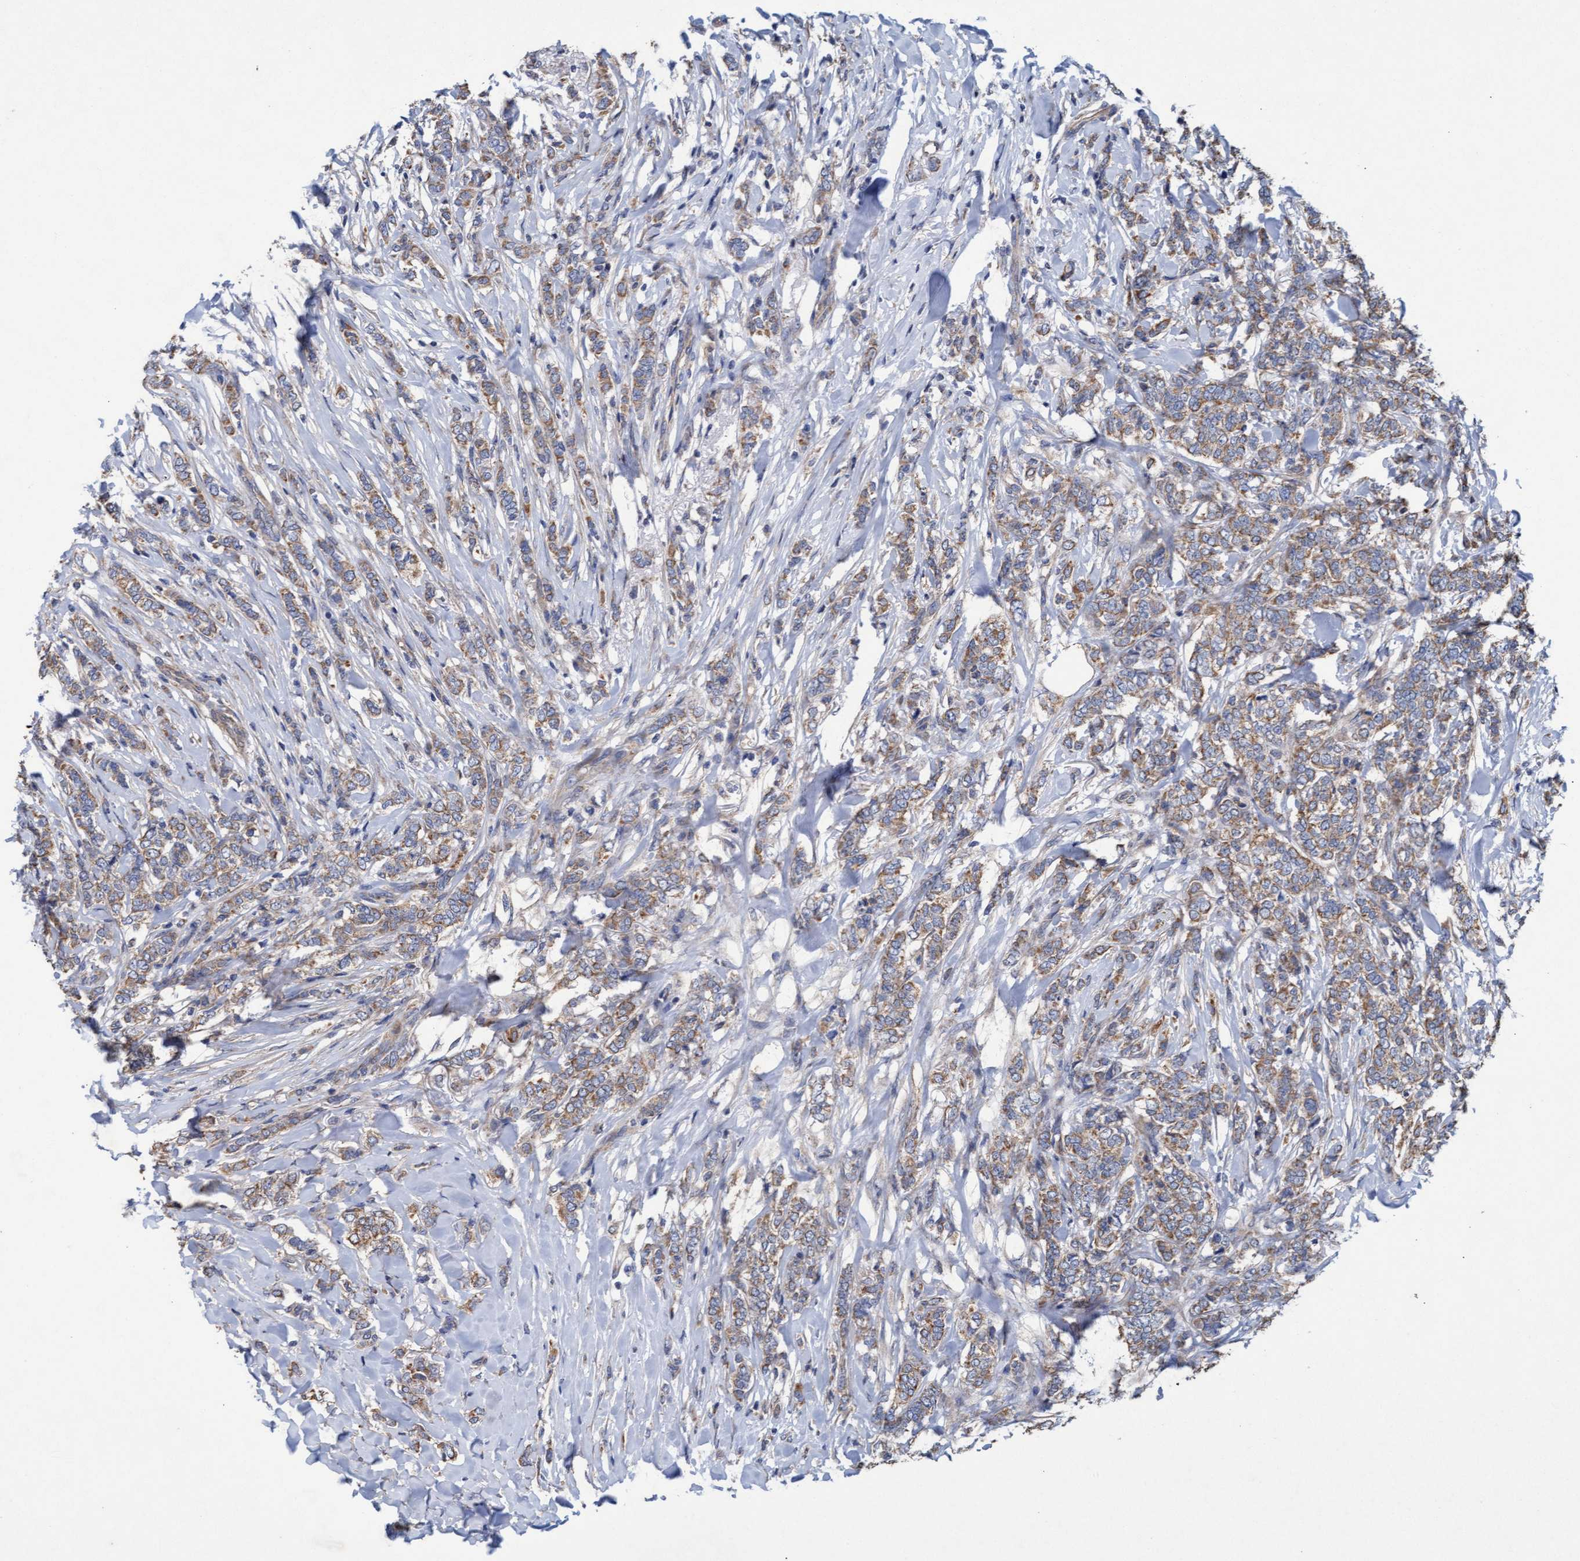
{"staining": {"intensity": "moderate", "quantity": ">75%", "location": "cytoplasmic/membranous"}, "tissue": "breast cancer", "cell_type": "Tumor cells", "image_type": "cancer", "snomed": [{"axis": "morphology", "description": "Lobular carcinoma"}, {"axis": "topography", "description": "Skin"}, {"axis": "topography", "description": "Breast"}], "caption": "Breast cancer (lobular carcinoma) stained with a protein marker demonstrates moderate staining in tumor cells.", "gene": "MRPL38", "patient": {"sex": "female", "age": 46}}